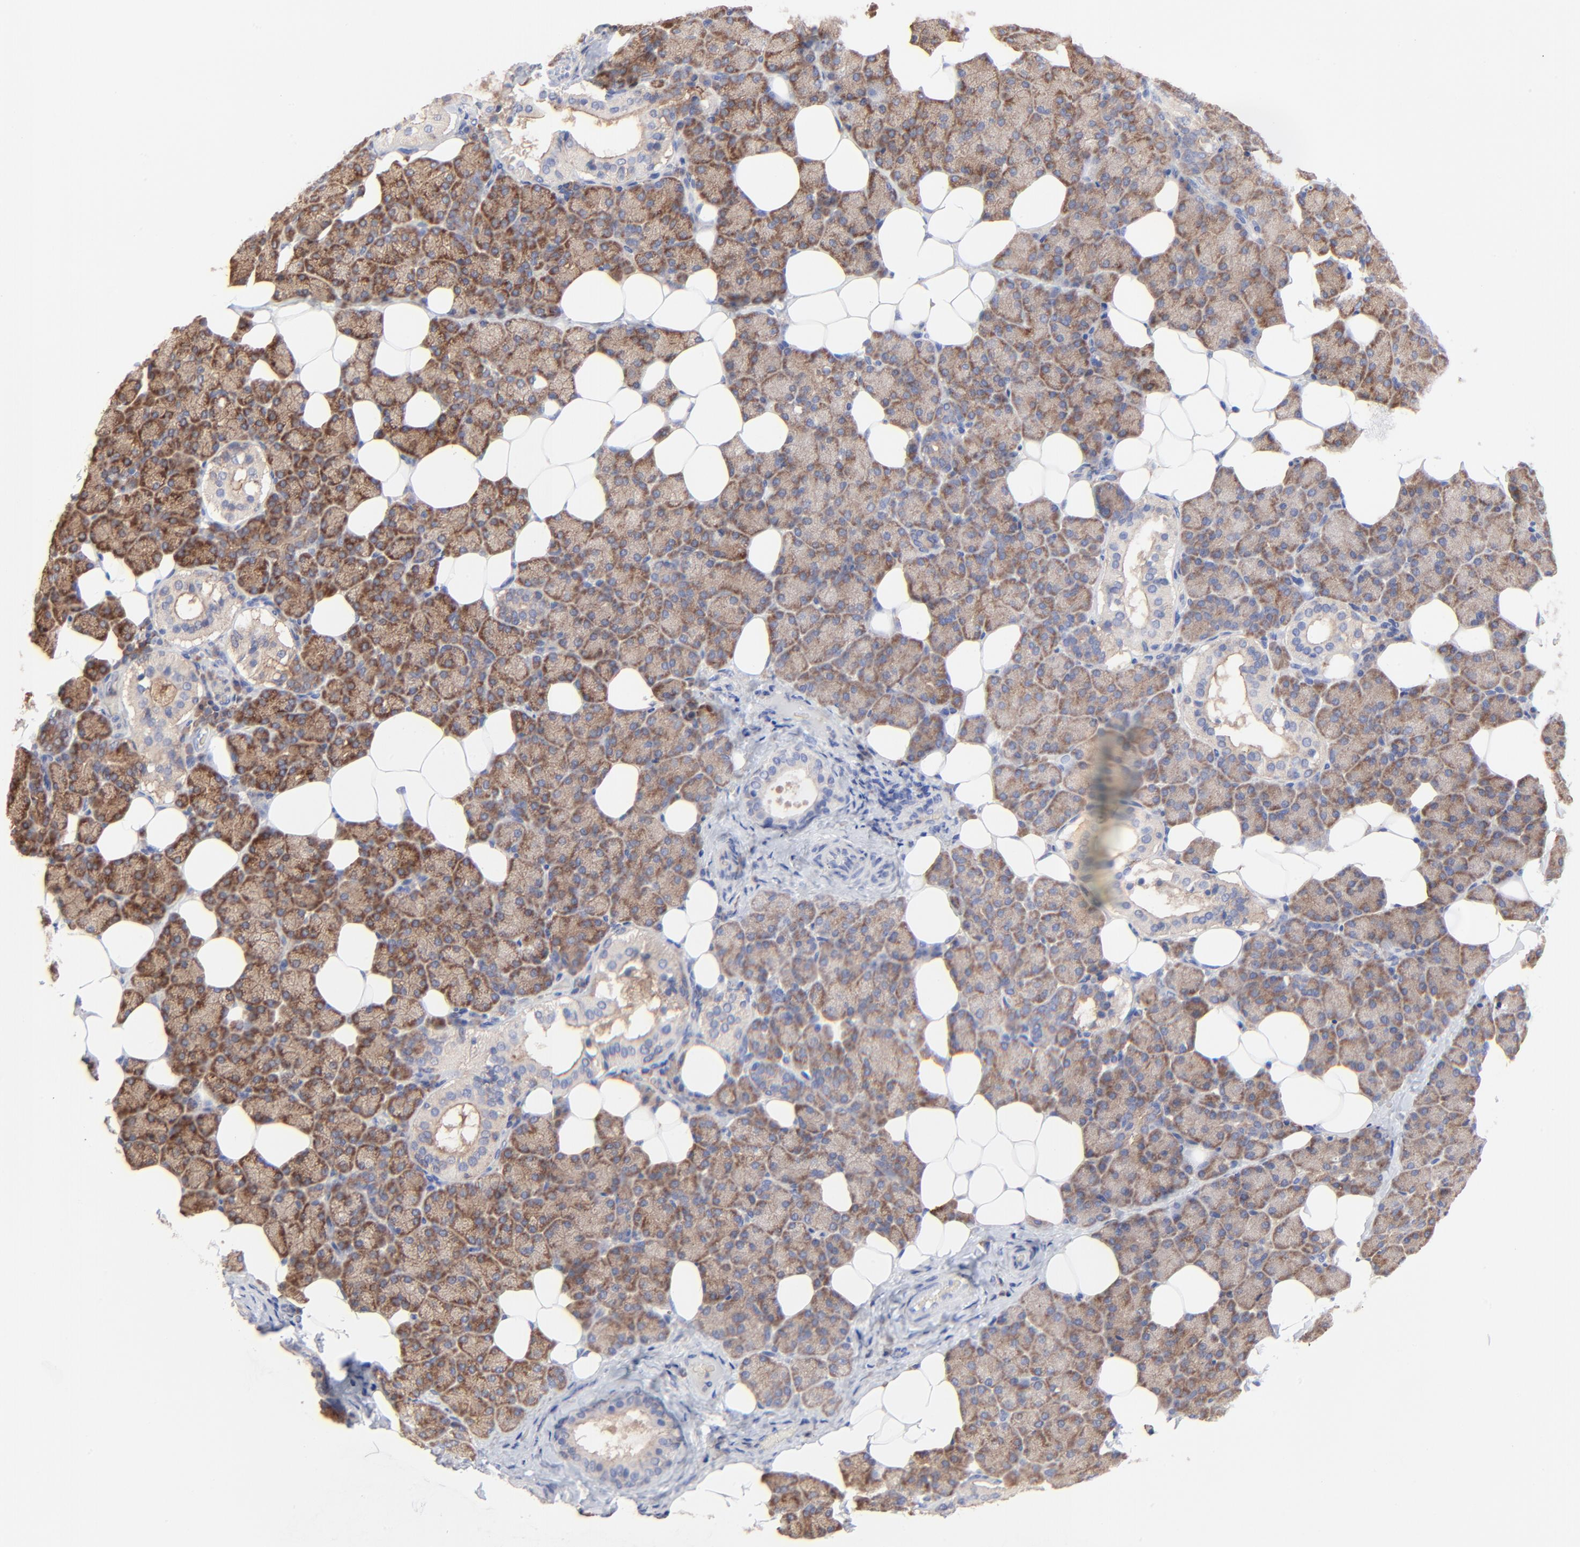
{"staining": {"intensity": "moderate", "quantity": ">75%", "location": "cytoplasmic/membranous"}, "tissue": "salivary gland", "cell_type": "Glandular cells", "image_type": "normal", "snomed": [{"axis": "morphology", "description": "Normal tissue, NOS"}, {"axis": "topography", "description": "Lymph node"}, {"axis": "topography", "description": "Salivary gland"}], "caption": "DAB immunohistochemical staining of benign salivary gland displays moderate cytoplasmic/membranous protein staining in about >75% of glandular cells.", "gene": "PPFIBP2", "patient": {"sex": "male", "age": 8}}